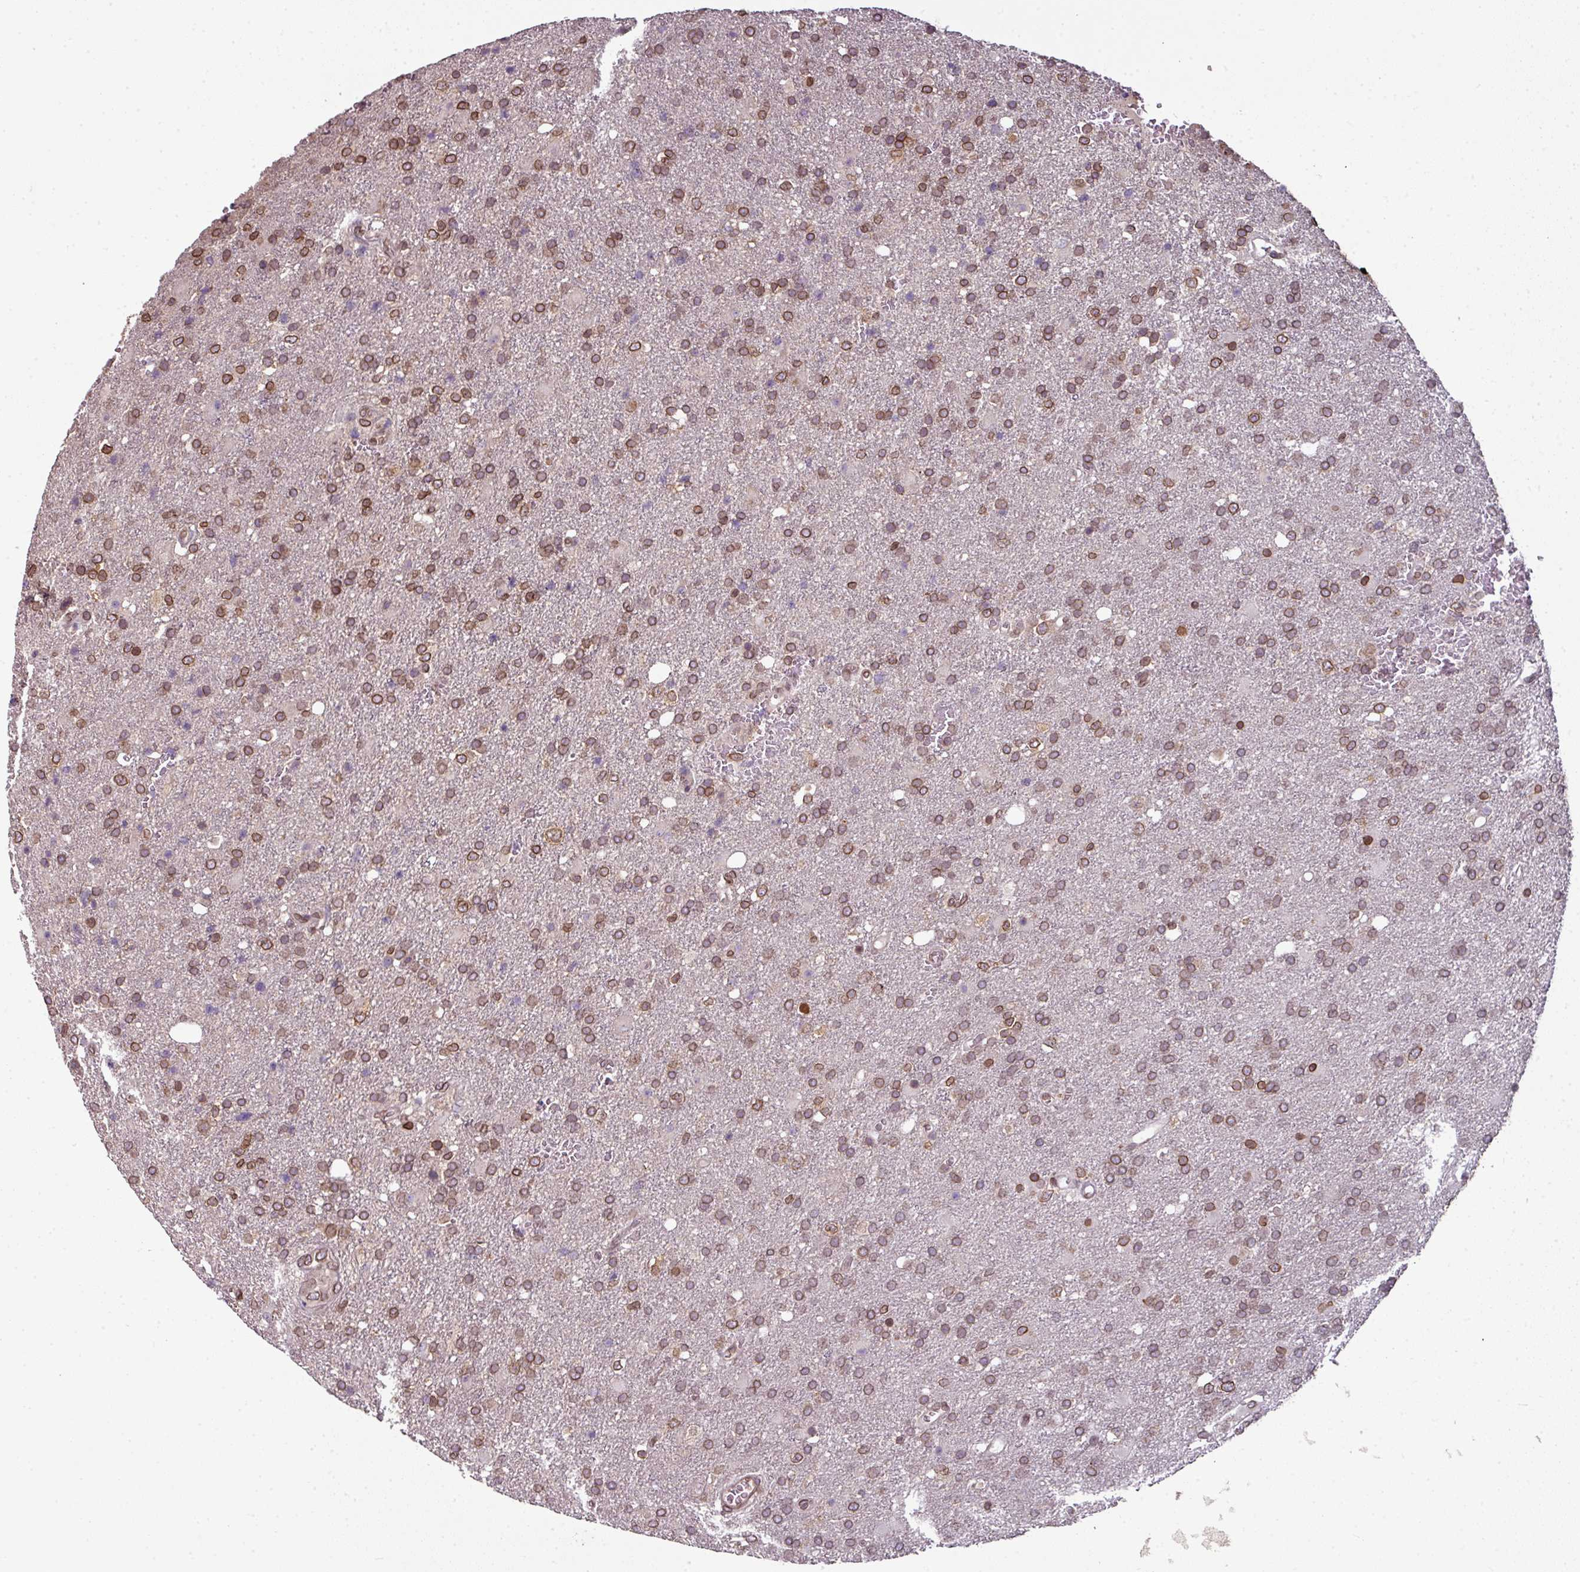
{"staining": {"intensity": "moderate", "quantity": ">75%", "location": "cytoplasmic/membranous,nuclear"}, "tissue": "glioma", "cell_type": "Tumor cells", "image_type": "cancer", "snomed": [{"axis": "morphology", "description": "Glioma, malignant, High grade"}, {"axis": "topography", "description": "Brain"}], "caption": "This is an image of immunohistochemistry (IHC) staining of malignant glioma (high-grade), which shows moderate expression in the cytoplasmic/membranous and nuclear of tumor cells.", "gene": "RANGAP1", "patient": {"sex": "female", "age": 74}}